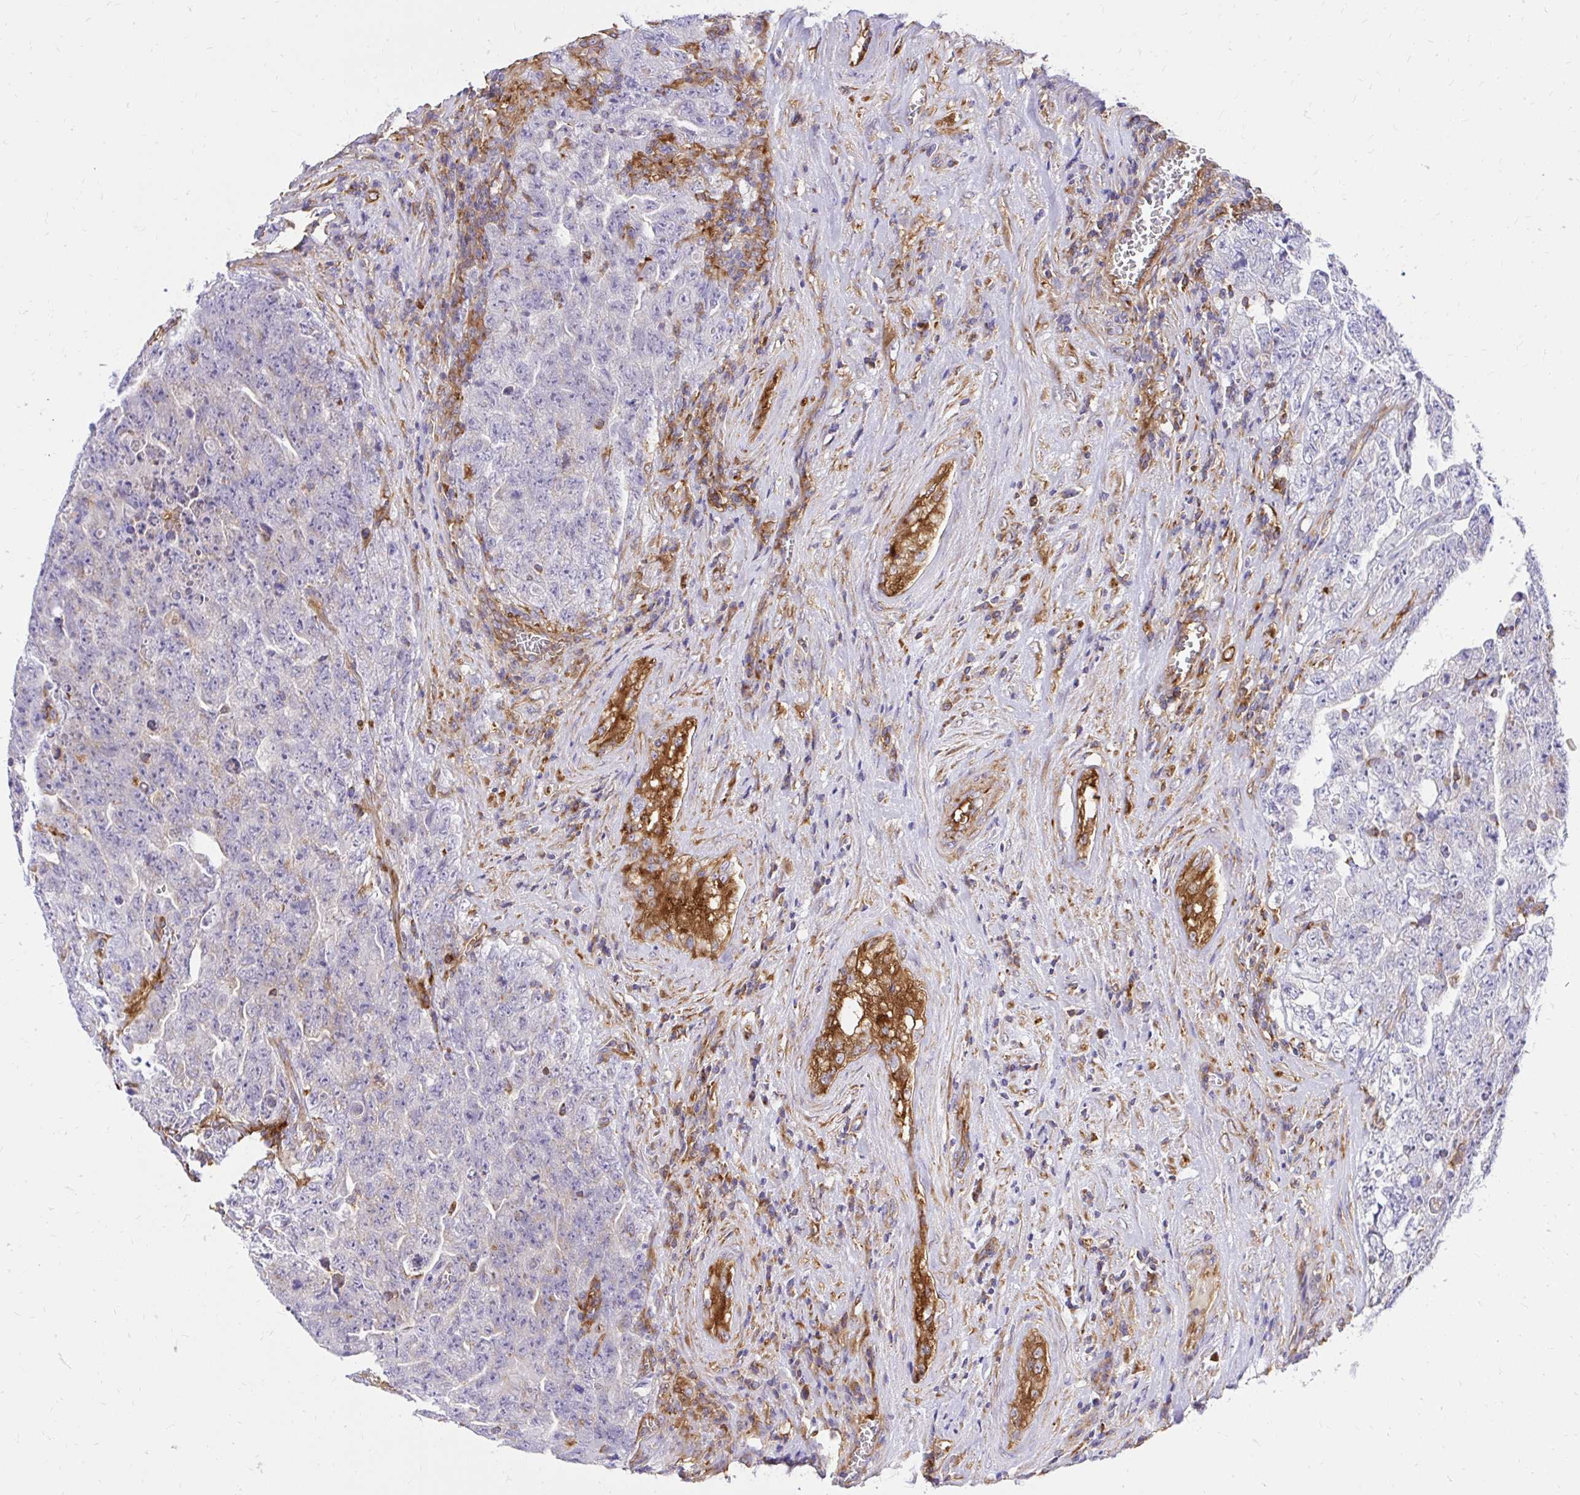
{"staining": {"intensity": "negative", "quantity": "none", "location": "none"}, "tissue": "testis cancer", "cell_type": "Tumor cells", "image_type": "cancer", "snomed": [{"axis": "morphology", "description": "Carcinoma, Embryonal, NOS"}, {"axis": "topography", "description": "Testis"}], "caption": "Tumor cells show no significant expression in testis cancer. (DAB (3,3'-diaminobenzidine) immunohistochemistry (IHC) visualized using brightfield microscopy, high magnification).", "gene": "ABCB10", "patient": {"sex": "male", "age": 28}}